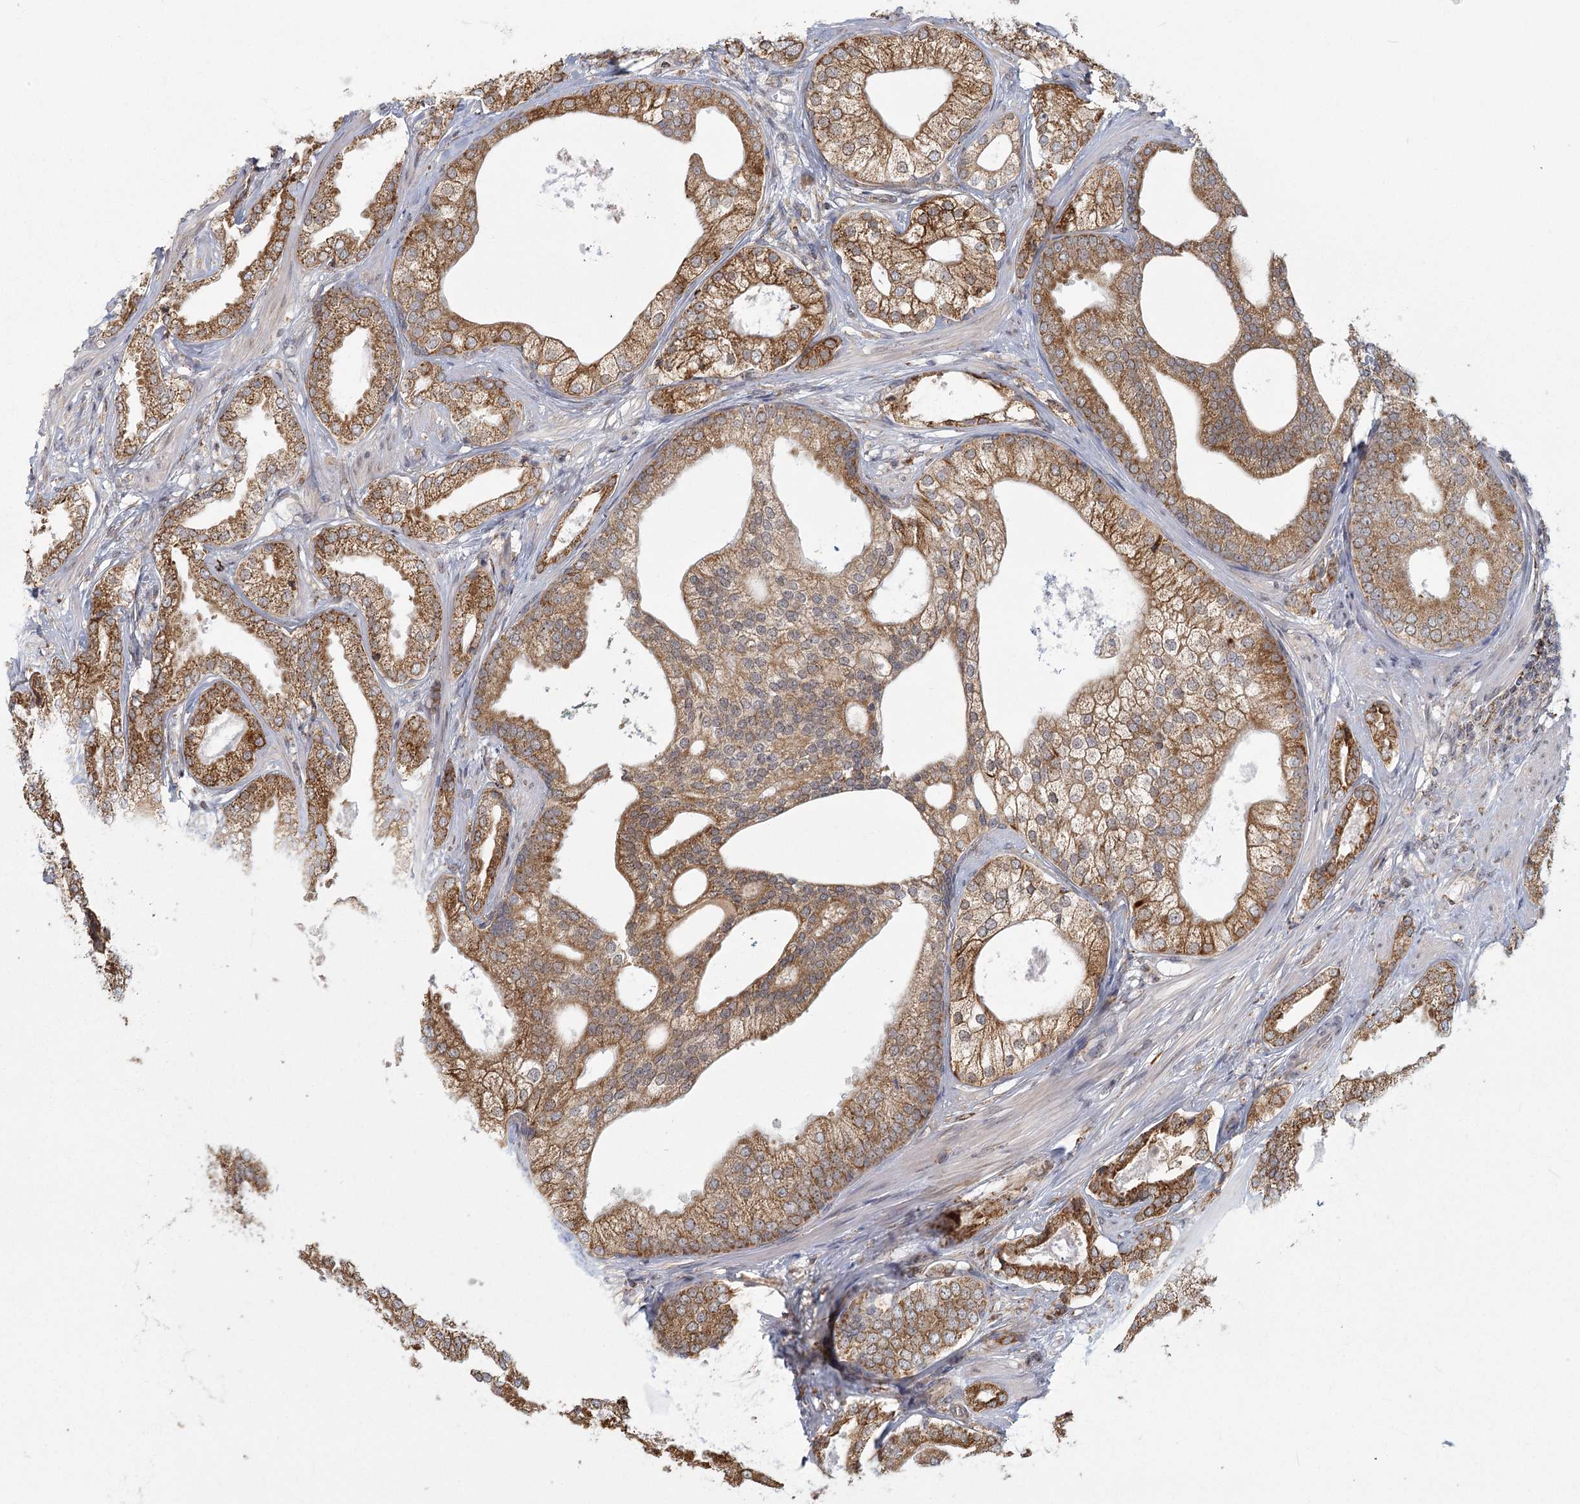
{"staining": {"intensity": "moderate", "quantity": ">75%", "location": "cytoplasmic/membranous"}, "tissue": "prostate cancer", "cell_type": "Tumor cells", "image_type": "cancer", "snomed": [{"axis": "morphology", "description": "Adenocarcinoma, High grade"}, {"axis": "topography", "description": "Prostate"}], "caption": "Immunohistochemical staining of prostate cancer (adenocarcinoma (high-grade)) displays medium levels of moderate cytoplasmic/membranous protein staining in about >75% of tumor cells.", "gene": "LACTB", "patient": {"sex": "male", "age": 60}}